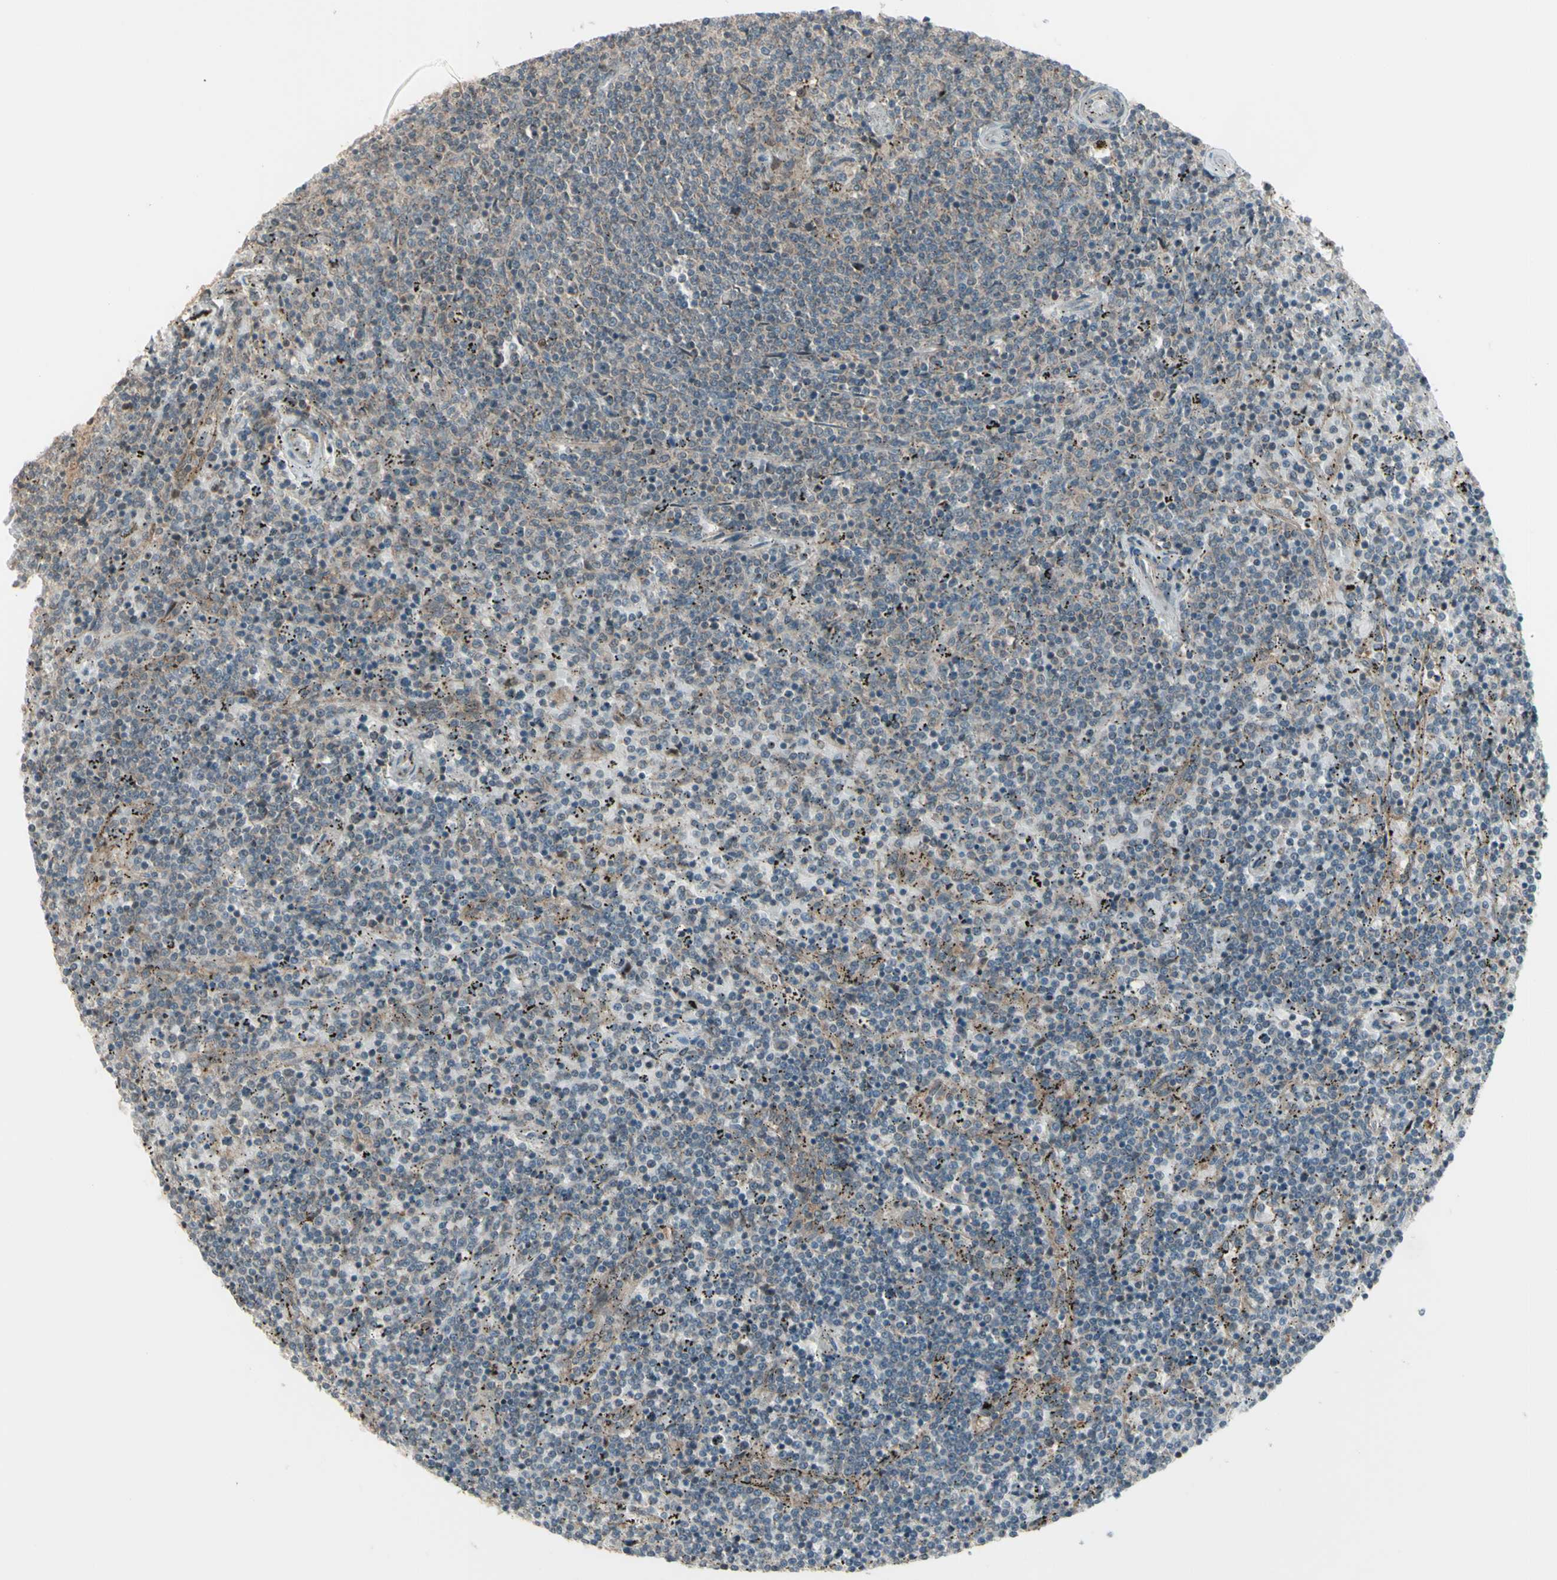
{"staining": {"intensity": "weak", "quantity": "25%-75%", "location": "cytoplasmic/membranous"}, "tissue": "lymphoma", "cell_type": "Tumor cells", "image_type": "cancer", "snomed": [{"axis": "morphology", "description": "Malignant lymphoma, non-Hodgkin's type, Low grade"}, {"axis": "topography", "description": "Spleen"}], "caption": "The photomicrograph shows a brown stain indicating the presence of a protein in the cytoplasmic/membranous of tumor cells in lymphoma. The staining was performed using DAB (3,3'-diaminobenzidine) to visualize the protein expression in brown, while the nuclei were stained in blue with hematoxylin (Magnification: 20x).", "gene": "OSTM1", "patient": {"sex": "female", "age": 50}}